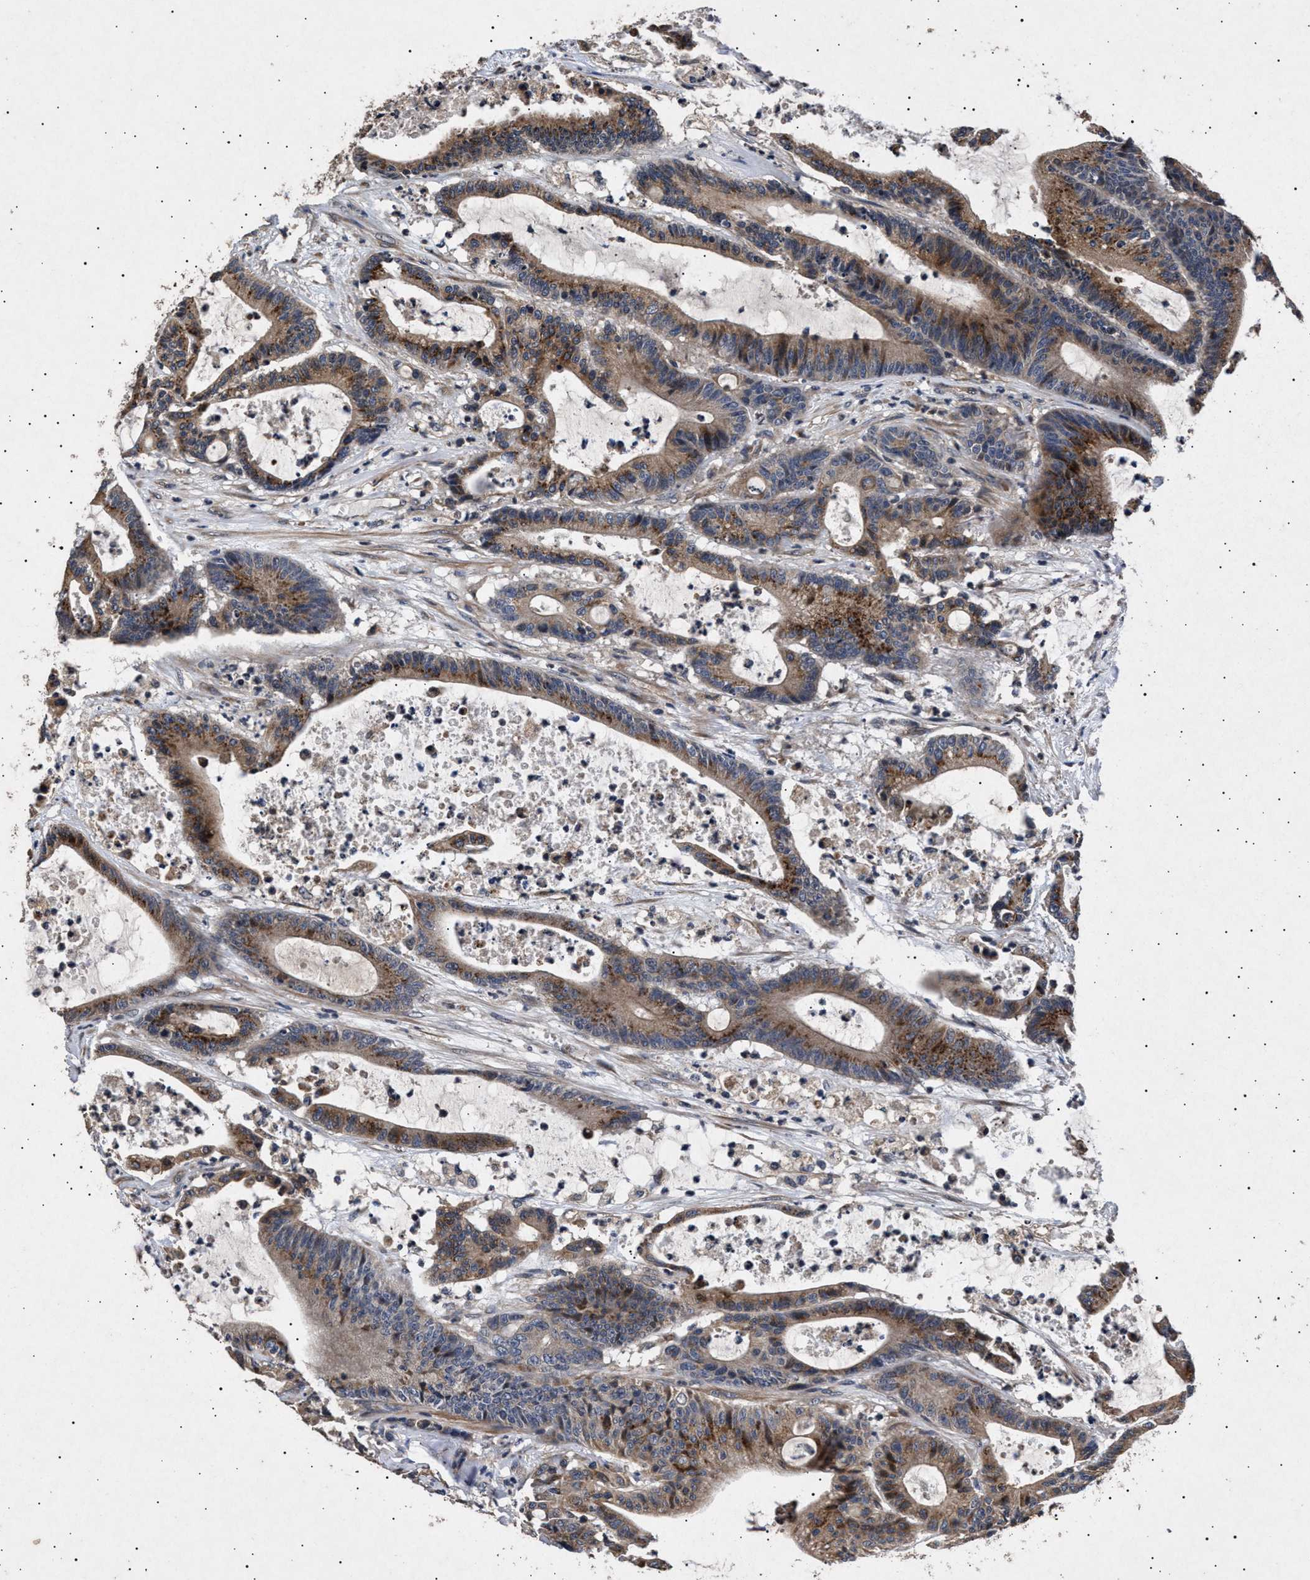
{"staining": {"intensity": "moderate", "quantity": ">75%", "location": "cytoplasmic/membranous"}, "tissue": "colorectal cancer", "cell_type": "Tumor cells", "image_type": "cancer", "snomed": [{"axis": "morphology", "description": "Adenocarcinoma, NOS"}, {"axis": "topography", "description": "Colon"}], "caption": "A high-resolution image shows IHC staining of colorectal cancer, which shows moderate cytoplasmic/membranous staining in about >75% of tumor cells. (IHC, brightfield microscopy, high magnification).", "gene": "ITGB5", "patient": {"sex": "female", "age": 84}}